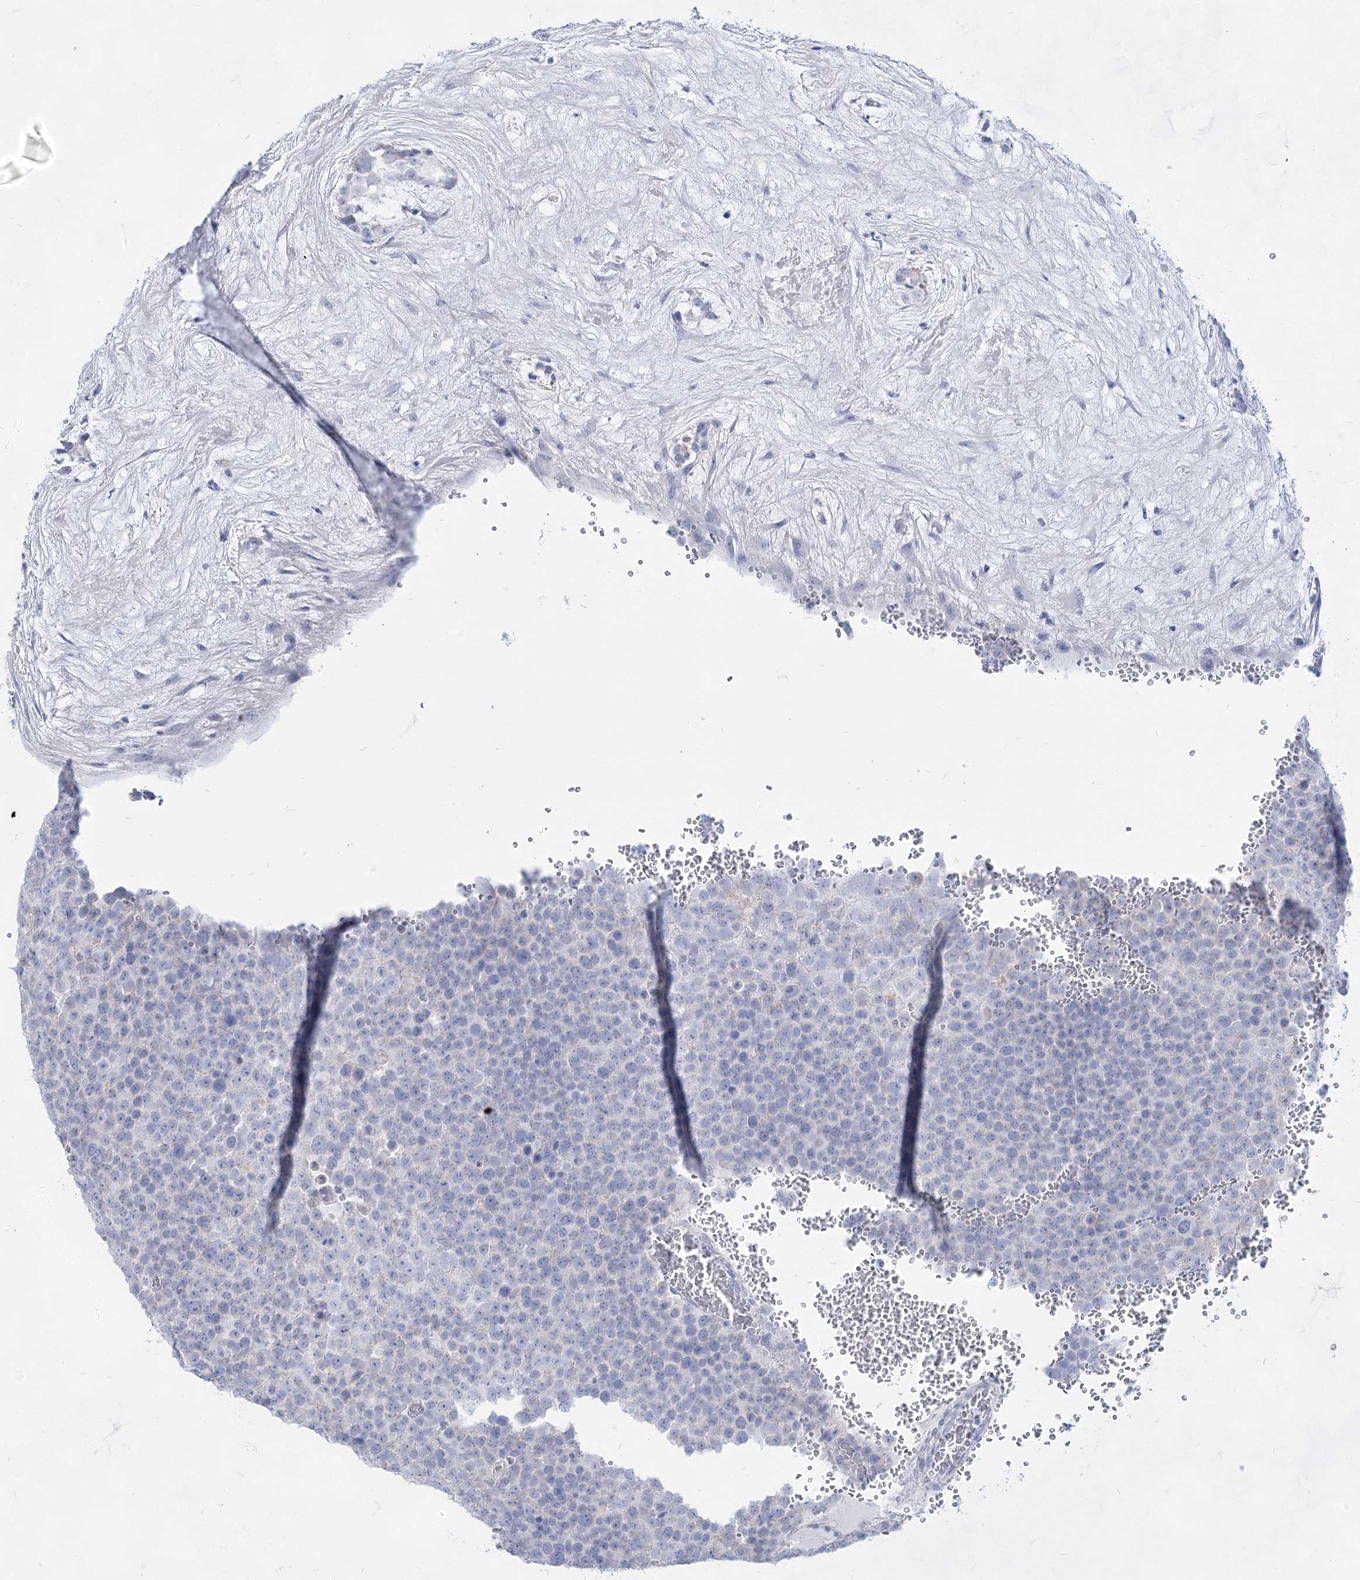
{"staining": {"intensity": "negative", "quantity": "none", "location": "none"}, "tissue": "testis cancer", "cell_type": "Tumor cells", "image_type": "cancer", "snomed": [{"axis": "morphology", "description": "Seminoma, NOS"}, {"axis": "topography", "description": "Testis"}], "caption": "A histopathology image of human testis cancer (seminoma) is negative for staining in tumor cells.", "gene": "ACRV1", "patient": {"sex": "male", "age": 71}}